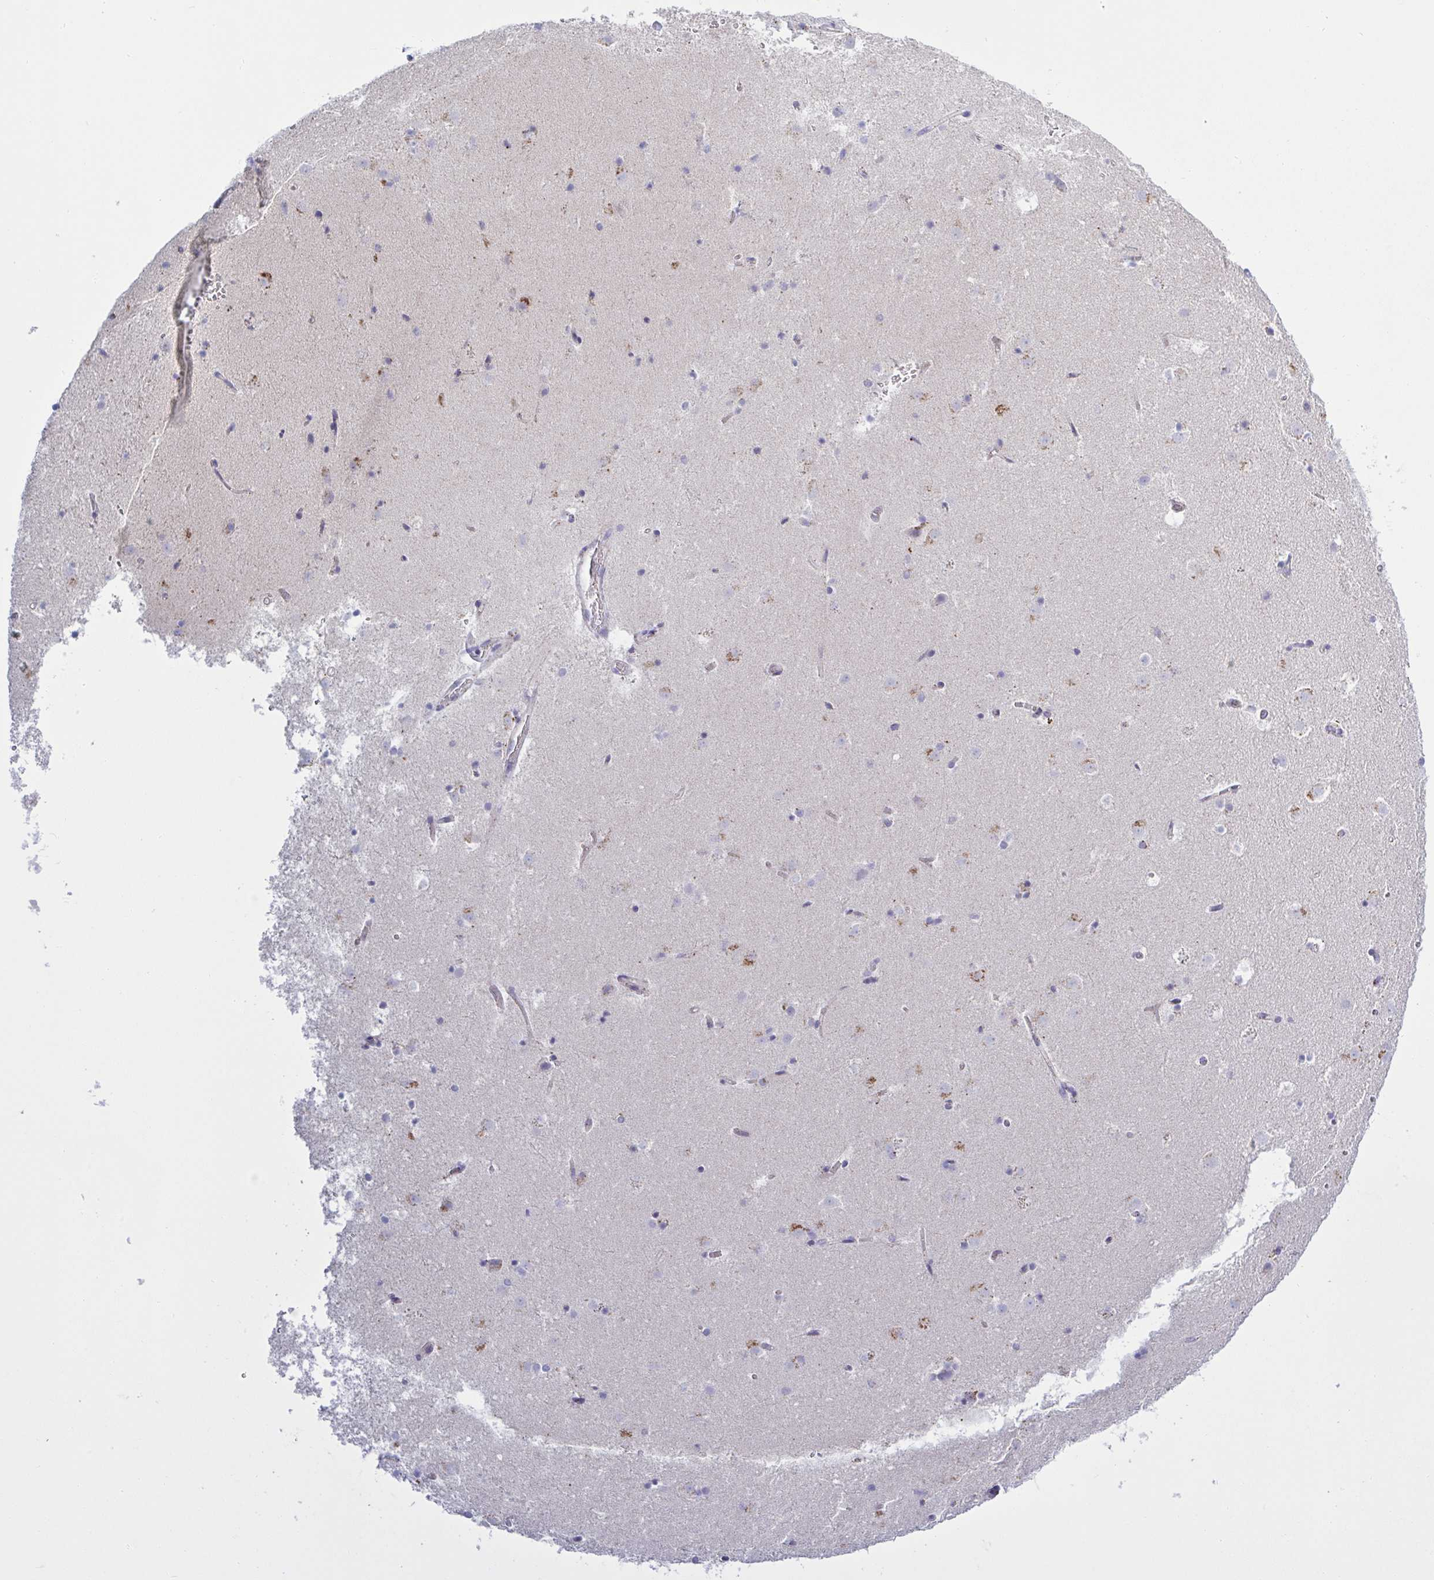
{"staining": {"intensity": "negative", "quantity": "none", "location": "none"}, "tissue": "caudate", "cell_type": "Glial cells", "image_type": "normal", "snomed": [{"axis": "morphology", "description": "Normal tissue, NOS"}, {"axis": "topography", "description": "Lateral ventricle wall"}], "caption": "This is a image of immunohistochemistry staining of normal caudate, which shows no staining in glial cells. (Immunohistochemistry (ihc), brightfield microscopy, high magnification).", "gene": "CHMP5", "patient": {"sex": "male", "age": 37}}